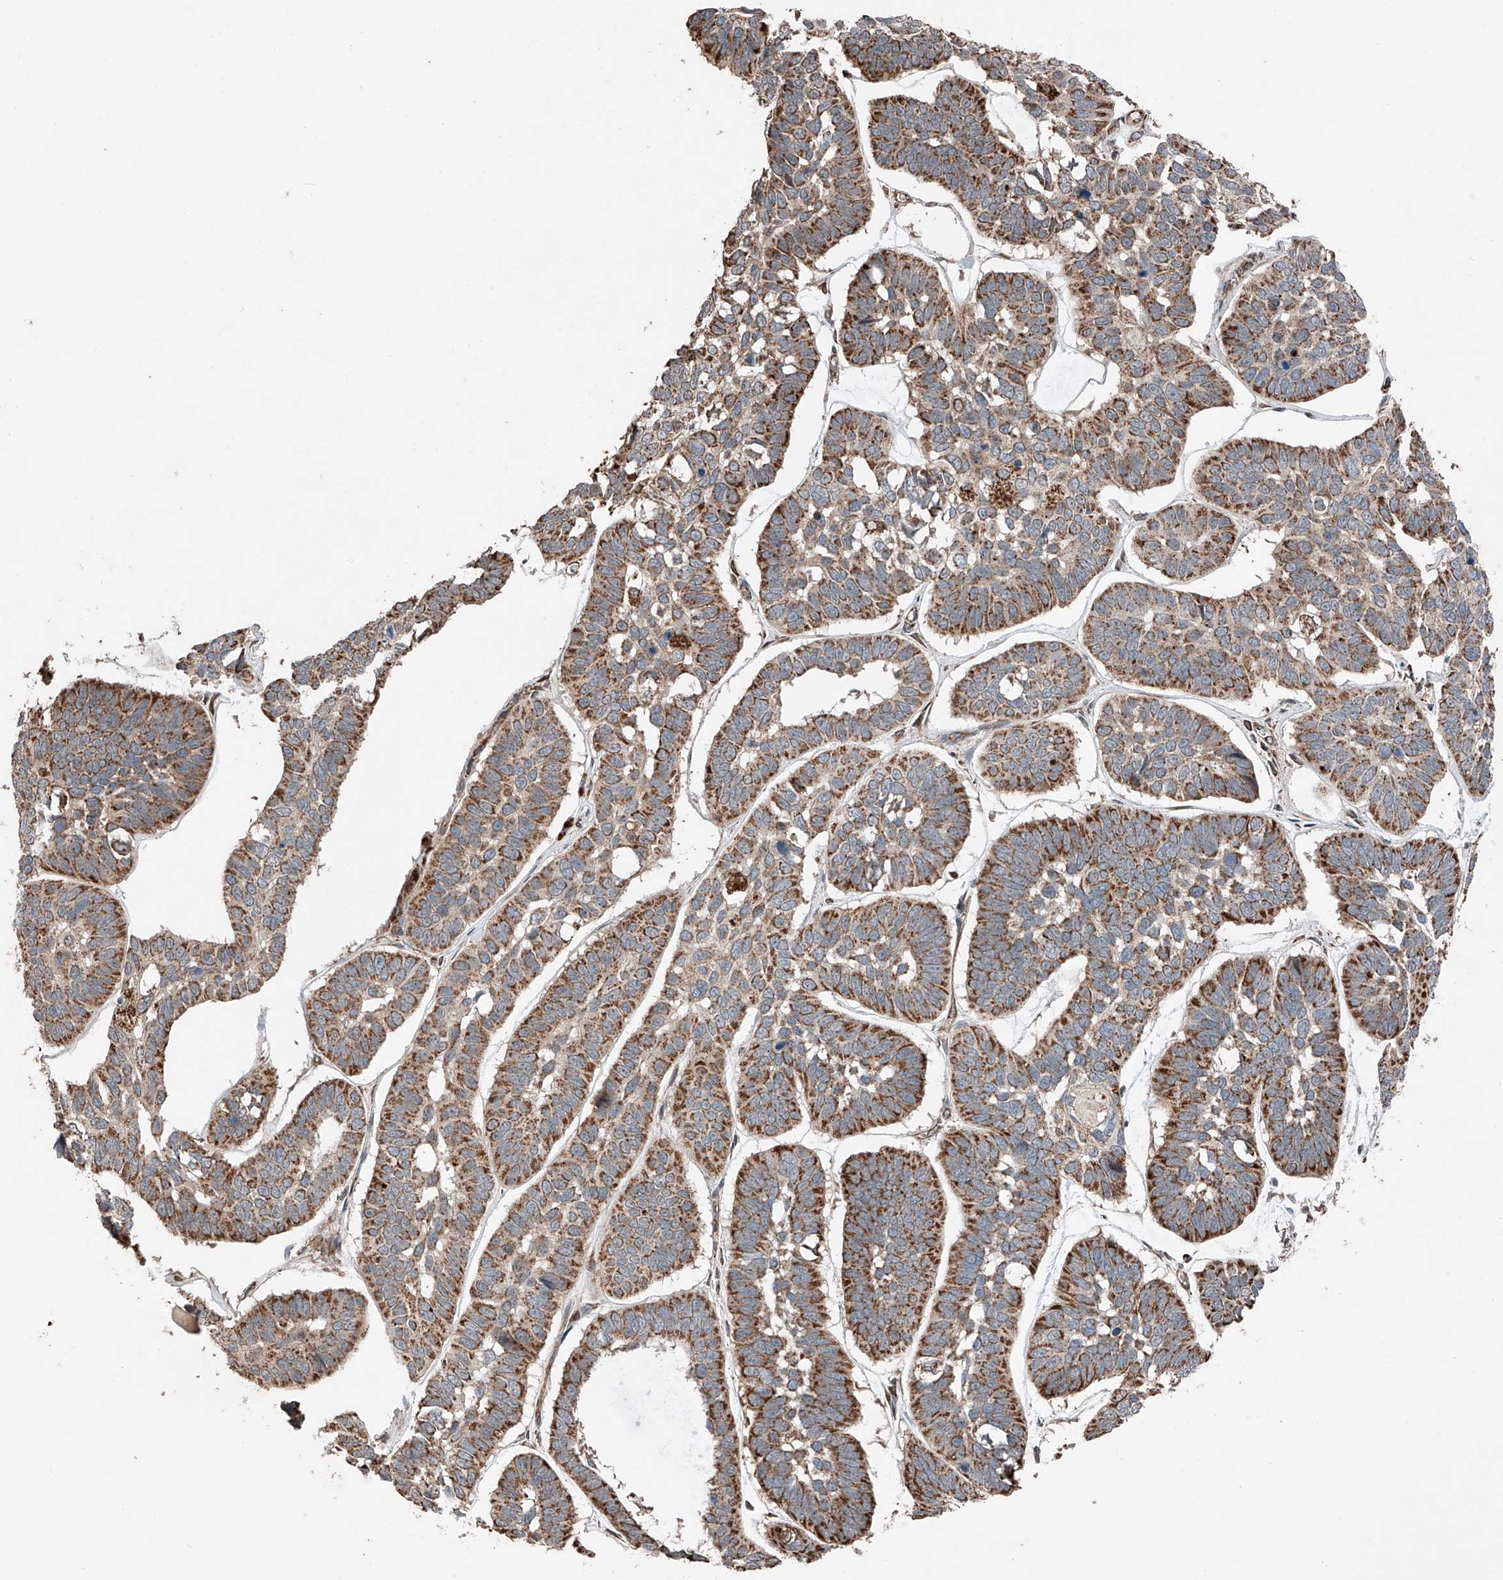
{"staining": {"intensity": "strong", "quantity": ">75%", "location": "cytoplasmic/membranous"}, "tissue": "skin cancer", "cell_type": "Tumor cells", "image_type": "cancer", "snomed": [{"axis": "morphology", "description": "Basal cell carcinoma"}, {"axis": "topography", "description": "Skin"}], "caption": "Strong cytoplasmic/membranous staining for a protein is appreciated in approximately >75% of tumor cells of basal cell carcinoma (skin) using IHC.", "gene": "AP4B1", "patient": {"sex": "male", "age": 62}}